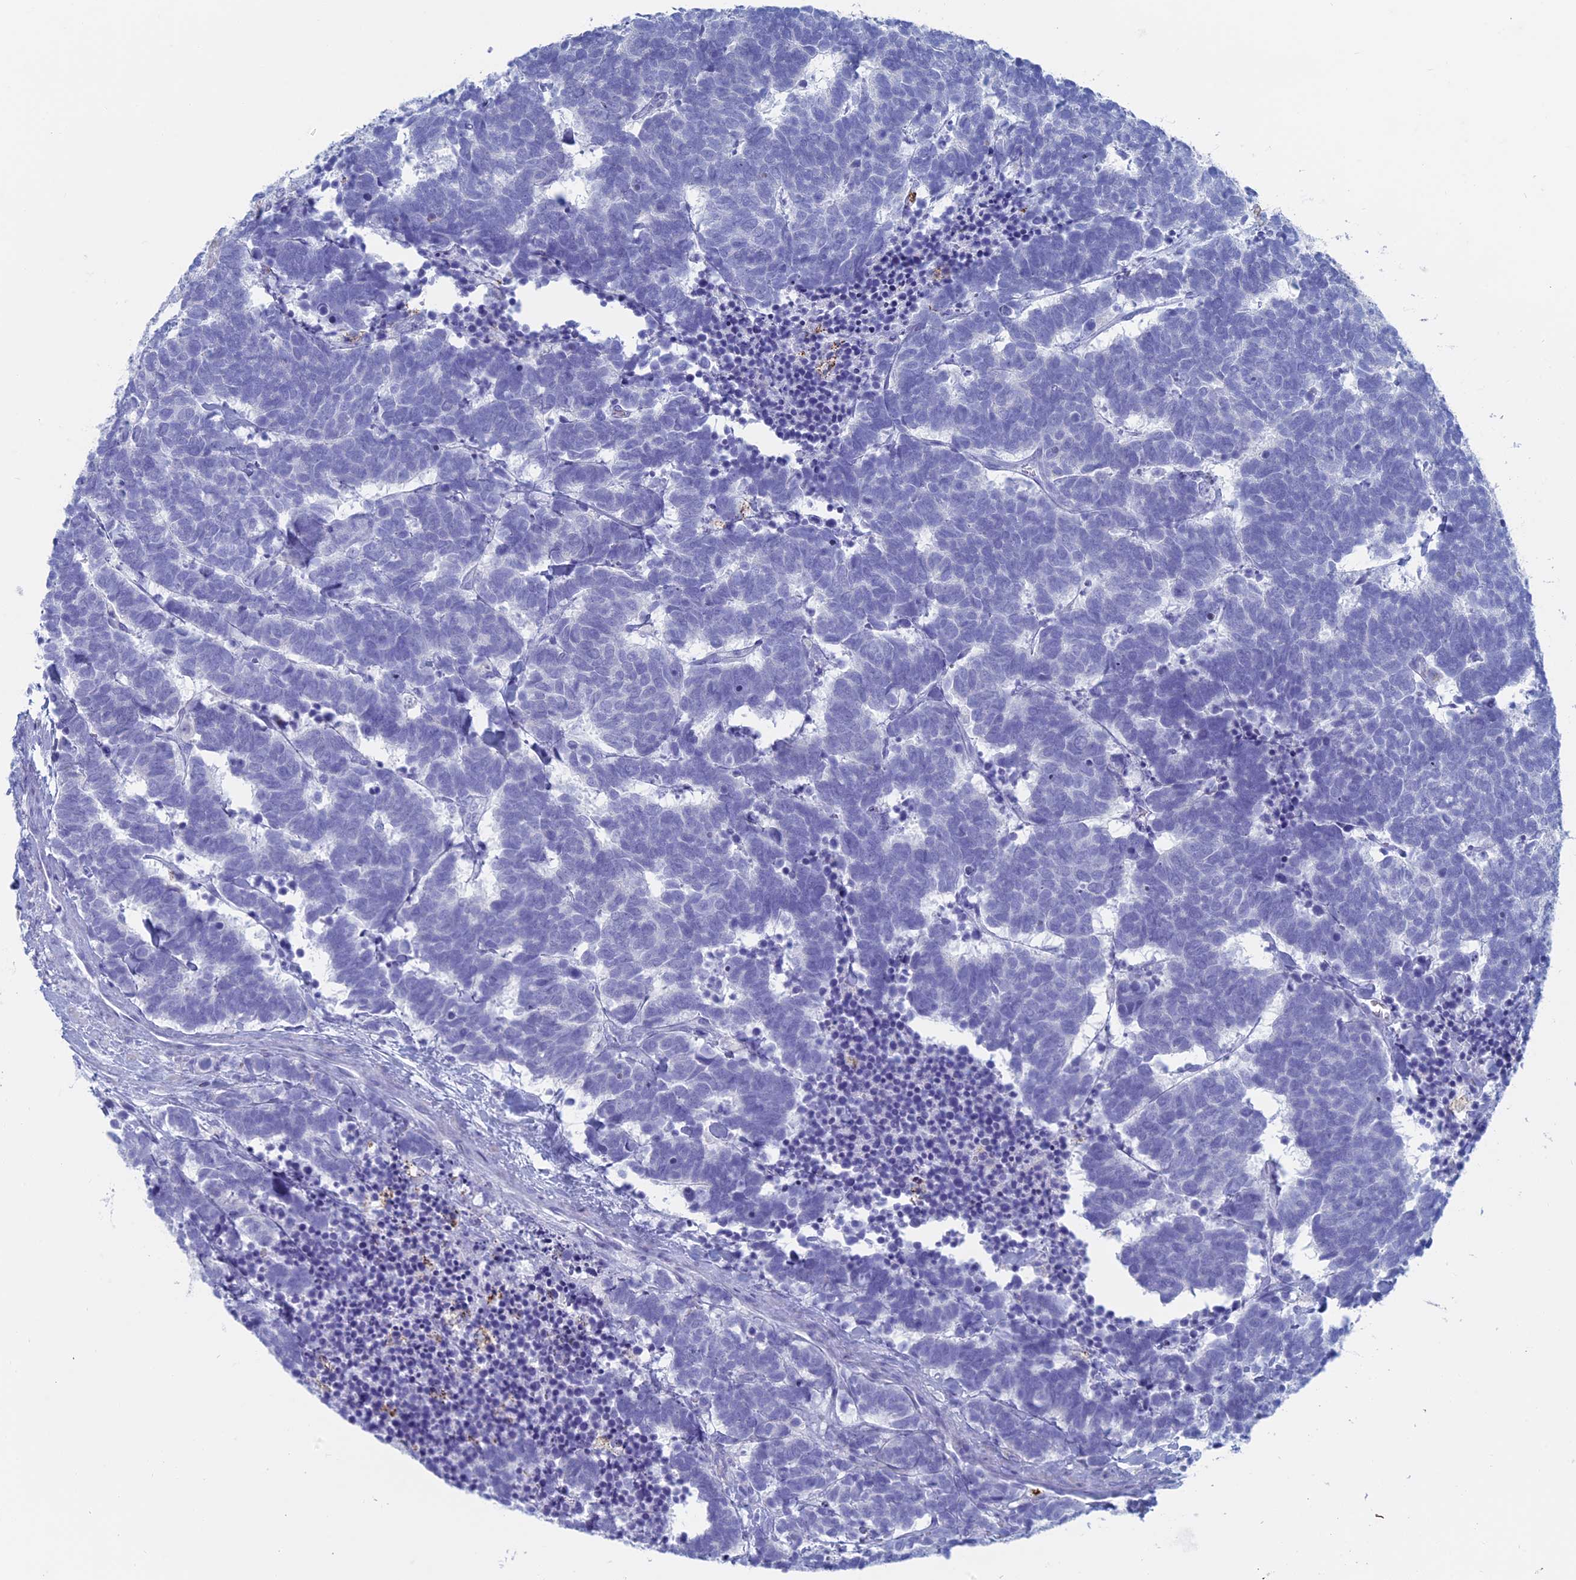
{"staining": {"intensity": "negative", "quantity": "none", "location": "none"}, "tissue": "carcinoid", "cell_type": "Tumor cells", "image_type": "cancer", "snomed": [{"axis": "morphology", "description": "Carcinoma, NOS"}, {"axis": "morphology", "description": "Carcinoid, malignant, NOS"}, {"axis": "topography", "description": "Urinary bladder"}], "caption": "Tumor cells show no significant protein expression in carcinoid.", "gene": "ALMS1", "patient": {"sex": "male", "age": 57}}